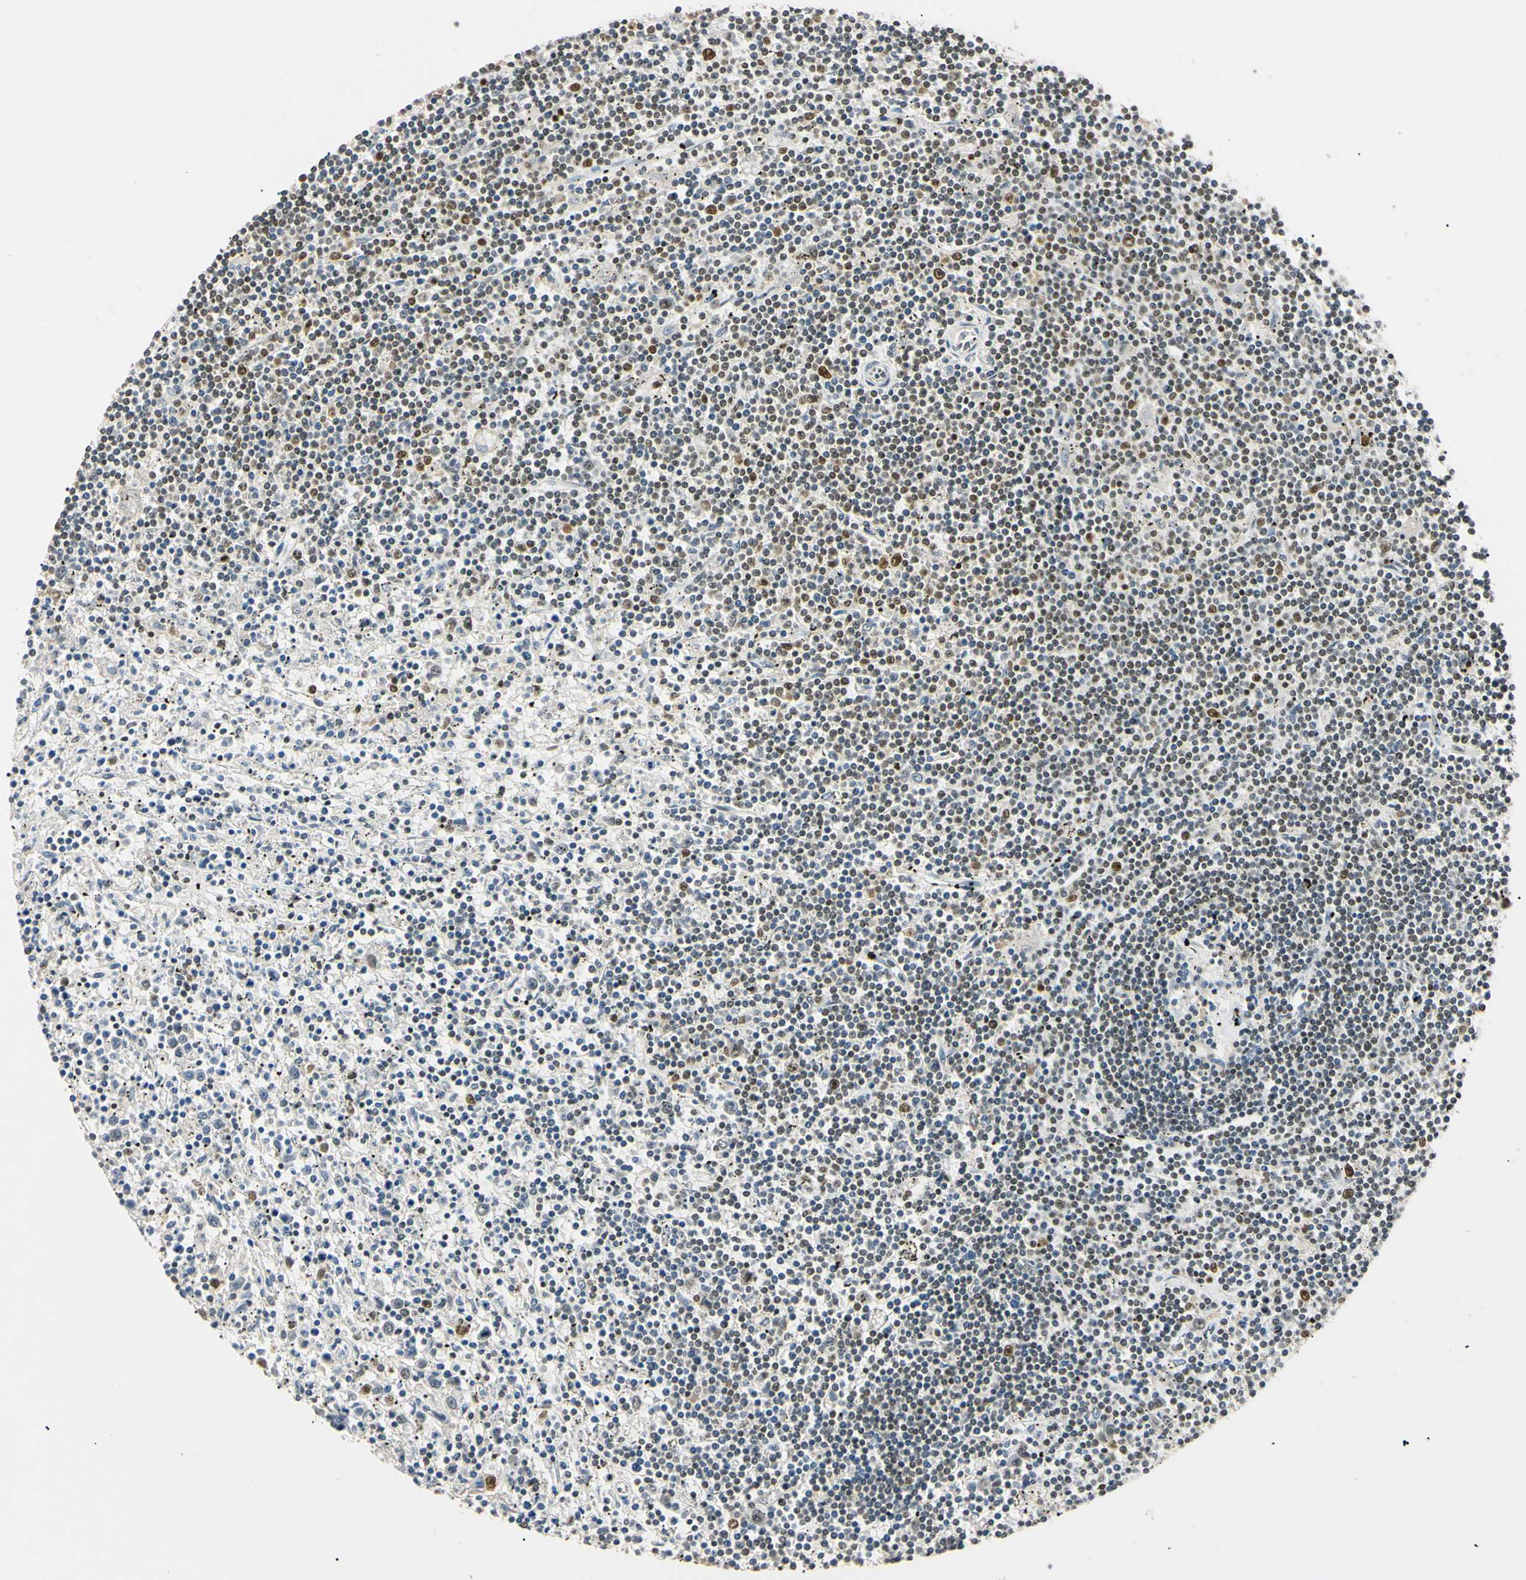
{"staining": {"intensity": "weak", "quantity": ">75%", "location": "nuclear"}, "tissue": "lymphoma", "cell_type": "Tumor cells", "image_type": "cancer", "snomed": [{"axis": "morphology", "description": "Malignant lymphoma, non-Hodgkin's type, Low grade"}, {"axis": "topography", "description": "Spleen"}], "caption": "The photomicrograph shows staining of malignant lymphoma, non-Hodgkin's type (low-grade), revealing weak nuclear protein positivity (brown color) within tumor cells.", "gene": "SMARCA5", "patient": {"sex": "male", "age": 76}}